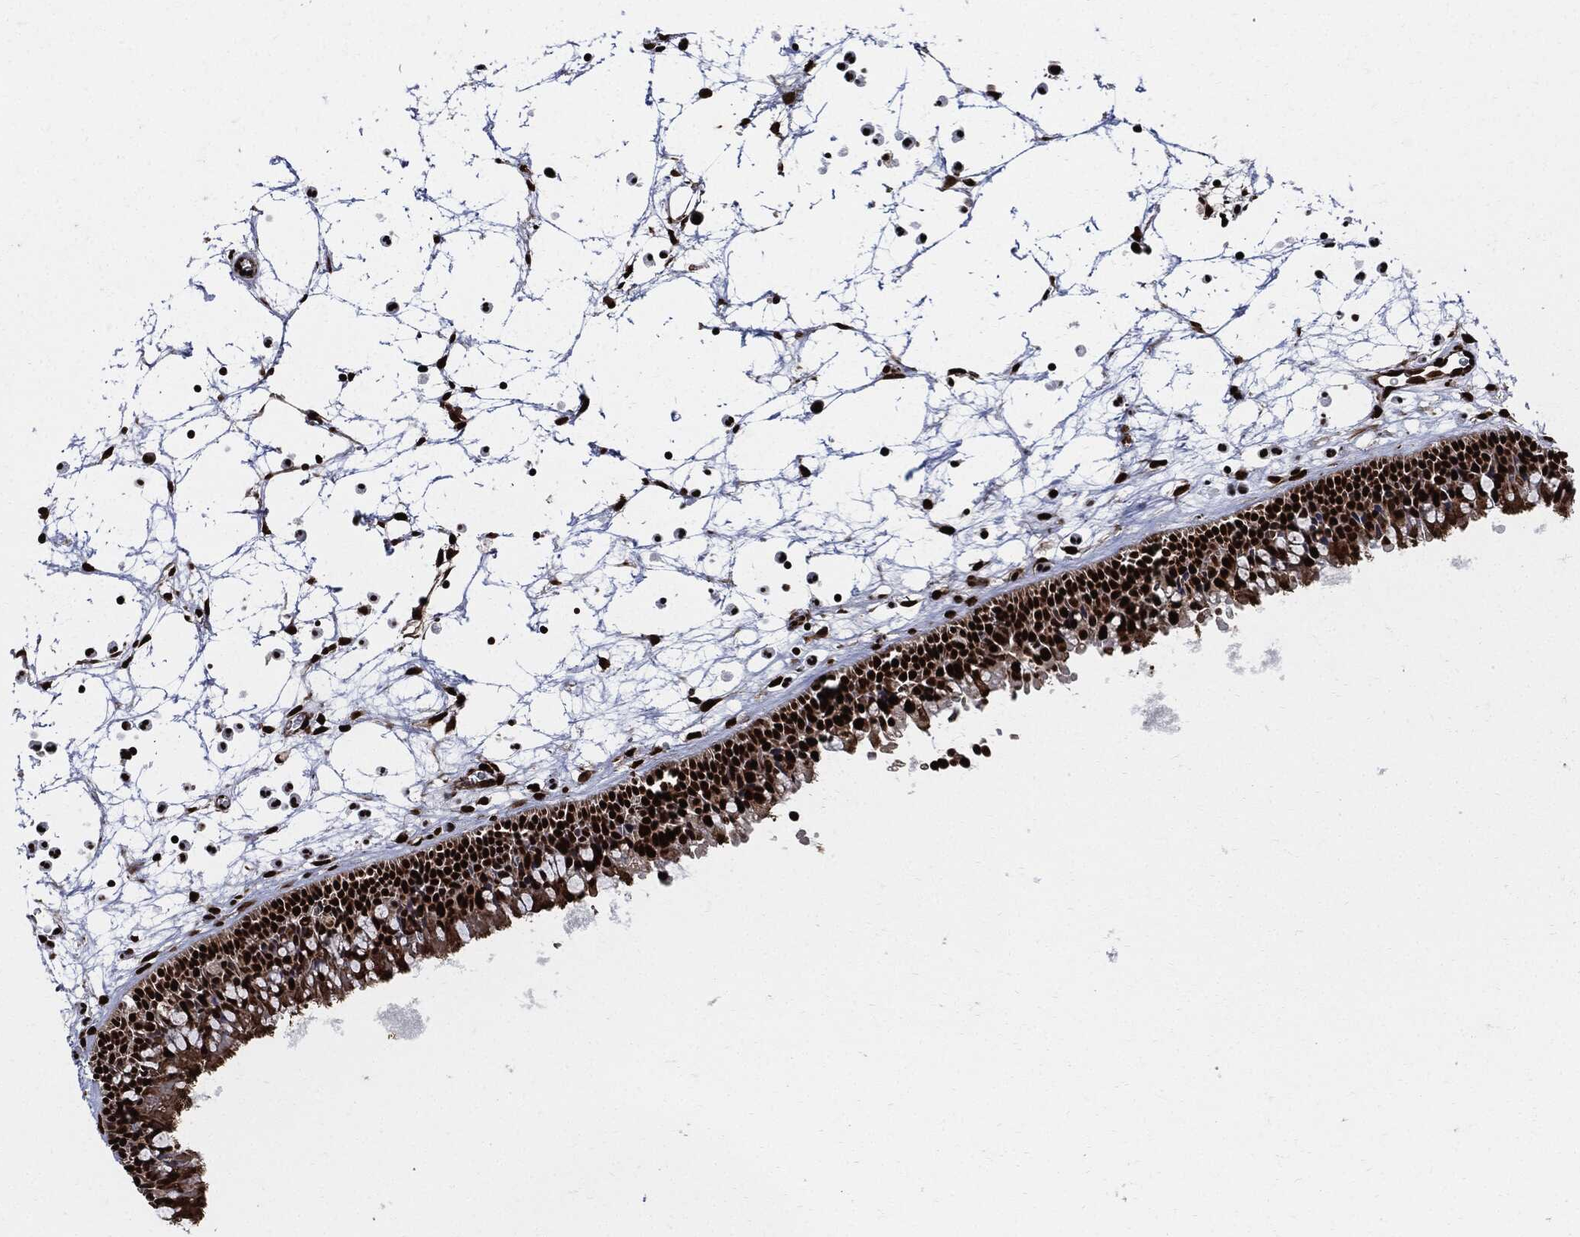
{"staining": {"intensity": "strong", "quantity": ">75%", "location": "nuclear"}, "tissue": "nasopharynx", "cell_type": "Respiratory epithelial cells", "image_type": "normal", "snomed": [{"axis": "morphology", "description": "Normal tissue, NOS"}, {"axis": "topography", "description": "Nasopharynx"}], "caption": "Respiratory epithelial cells show high levels of strong nuclear expression in approximately >75% of cells in unremarkable human nasopharynx. (Brightfield microscopy of DAB IHC at high magnification).", "gene": "RECQL", "patient": {"sex": "male", "age": 58}}